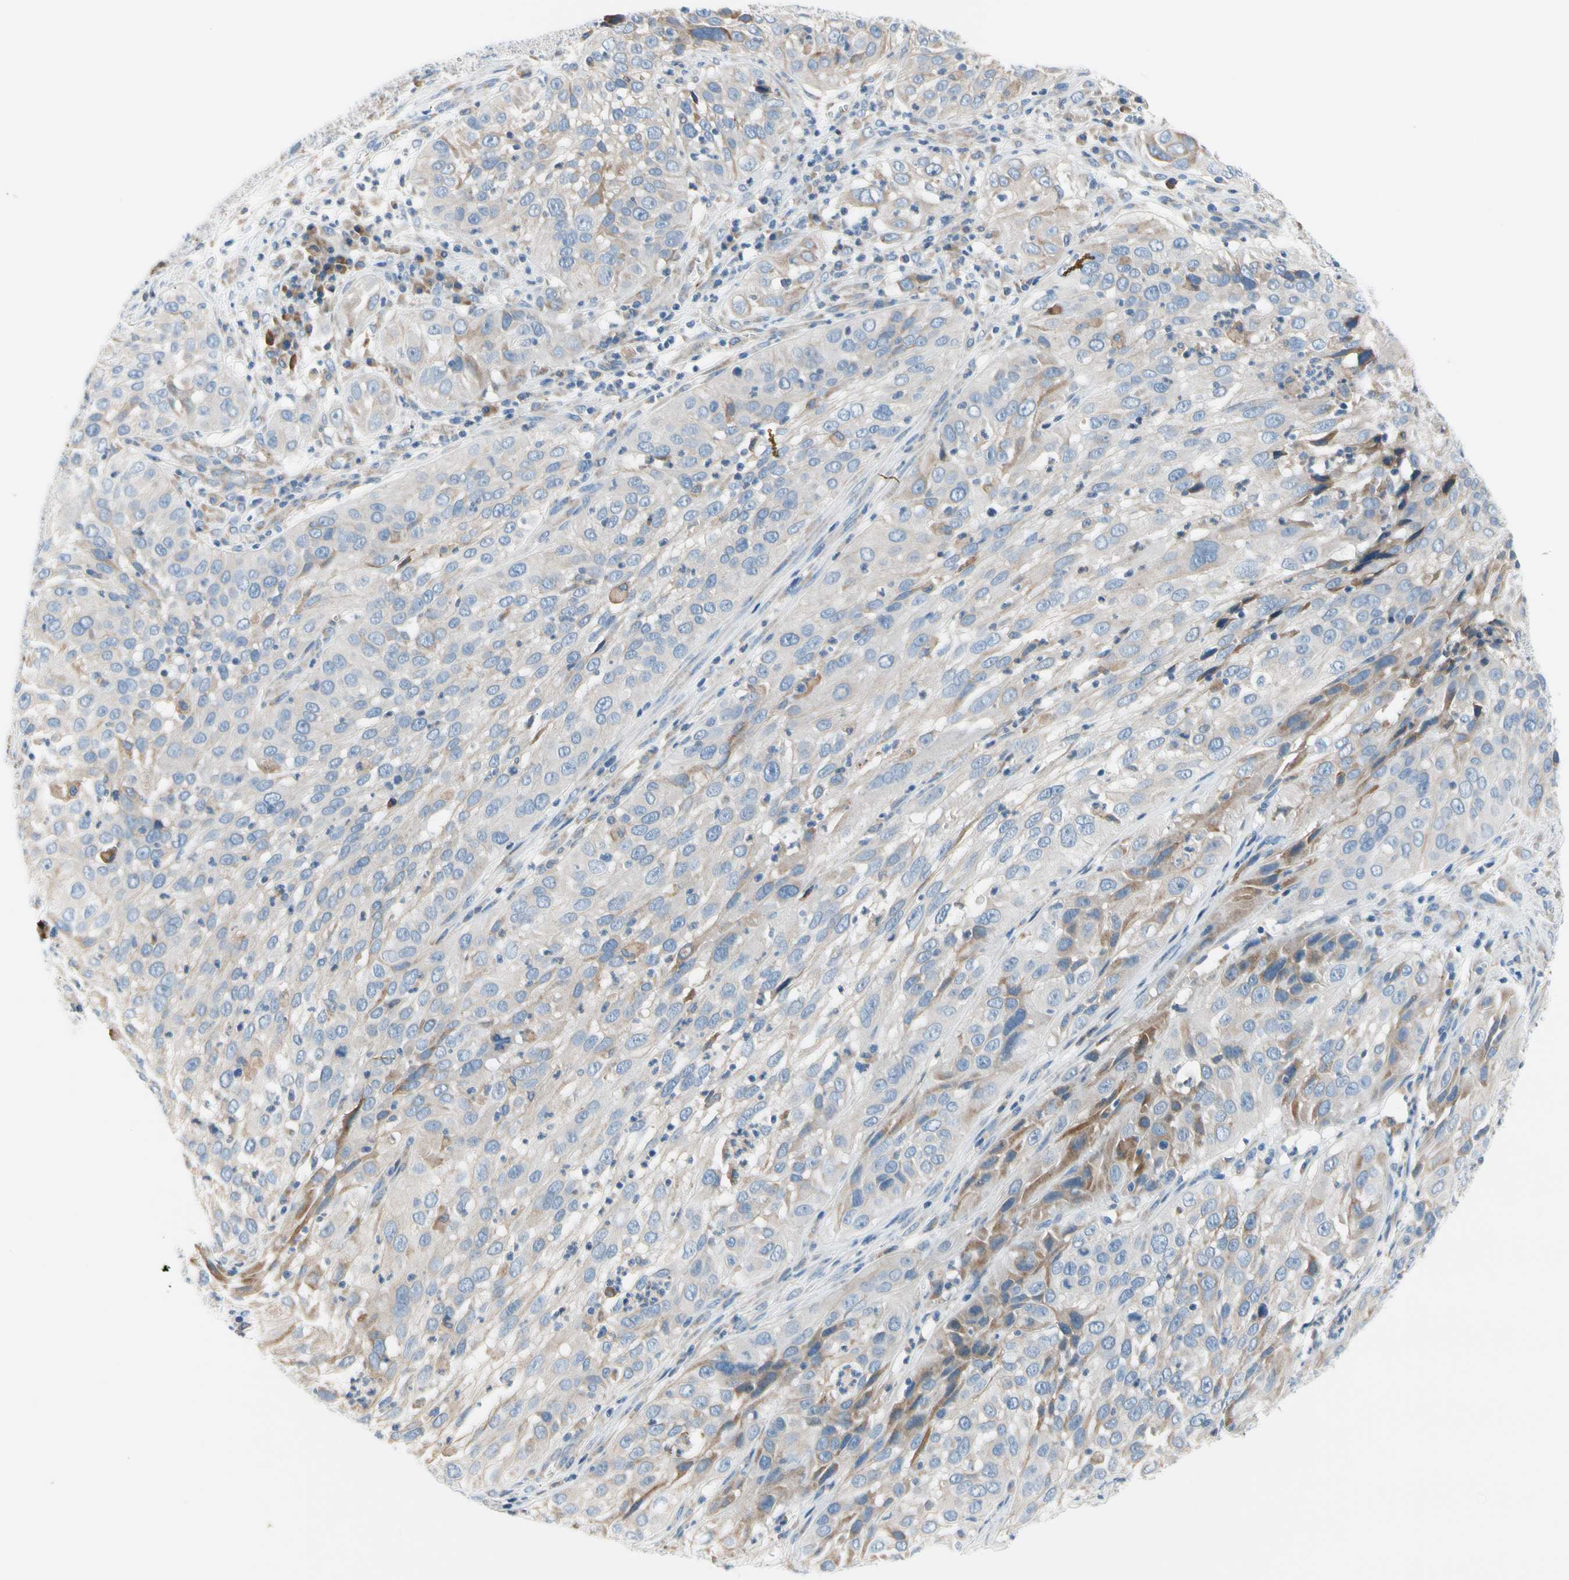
{"staining": {"intensity": "moderate", "quantity": "<25%", "location": "cytoplasmic/membranous"}, "tissue": "cervical cancer", "cell_type": "Tumor cells", "image_type": "cancer", "snomed": [{"axis": "morphology", "description": "Squamous cell carcinoma, NOS"}, {"axis": "topography", "description": "Cervix"}], "caption": "Cervical cancer (squamous cell carcinoma) was stained to show a protein in brown. There is low levels of moderate cytoplasmic/membranous positivity in approximately <25% of tumor cells.", "gene": "STXBP1", "patient": {"sex": "female", "age": 32}}